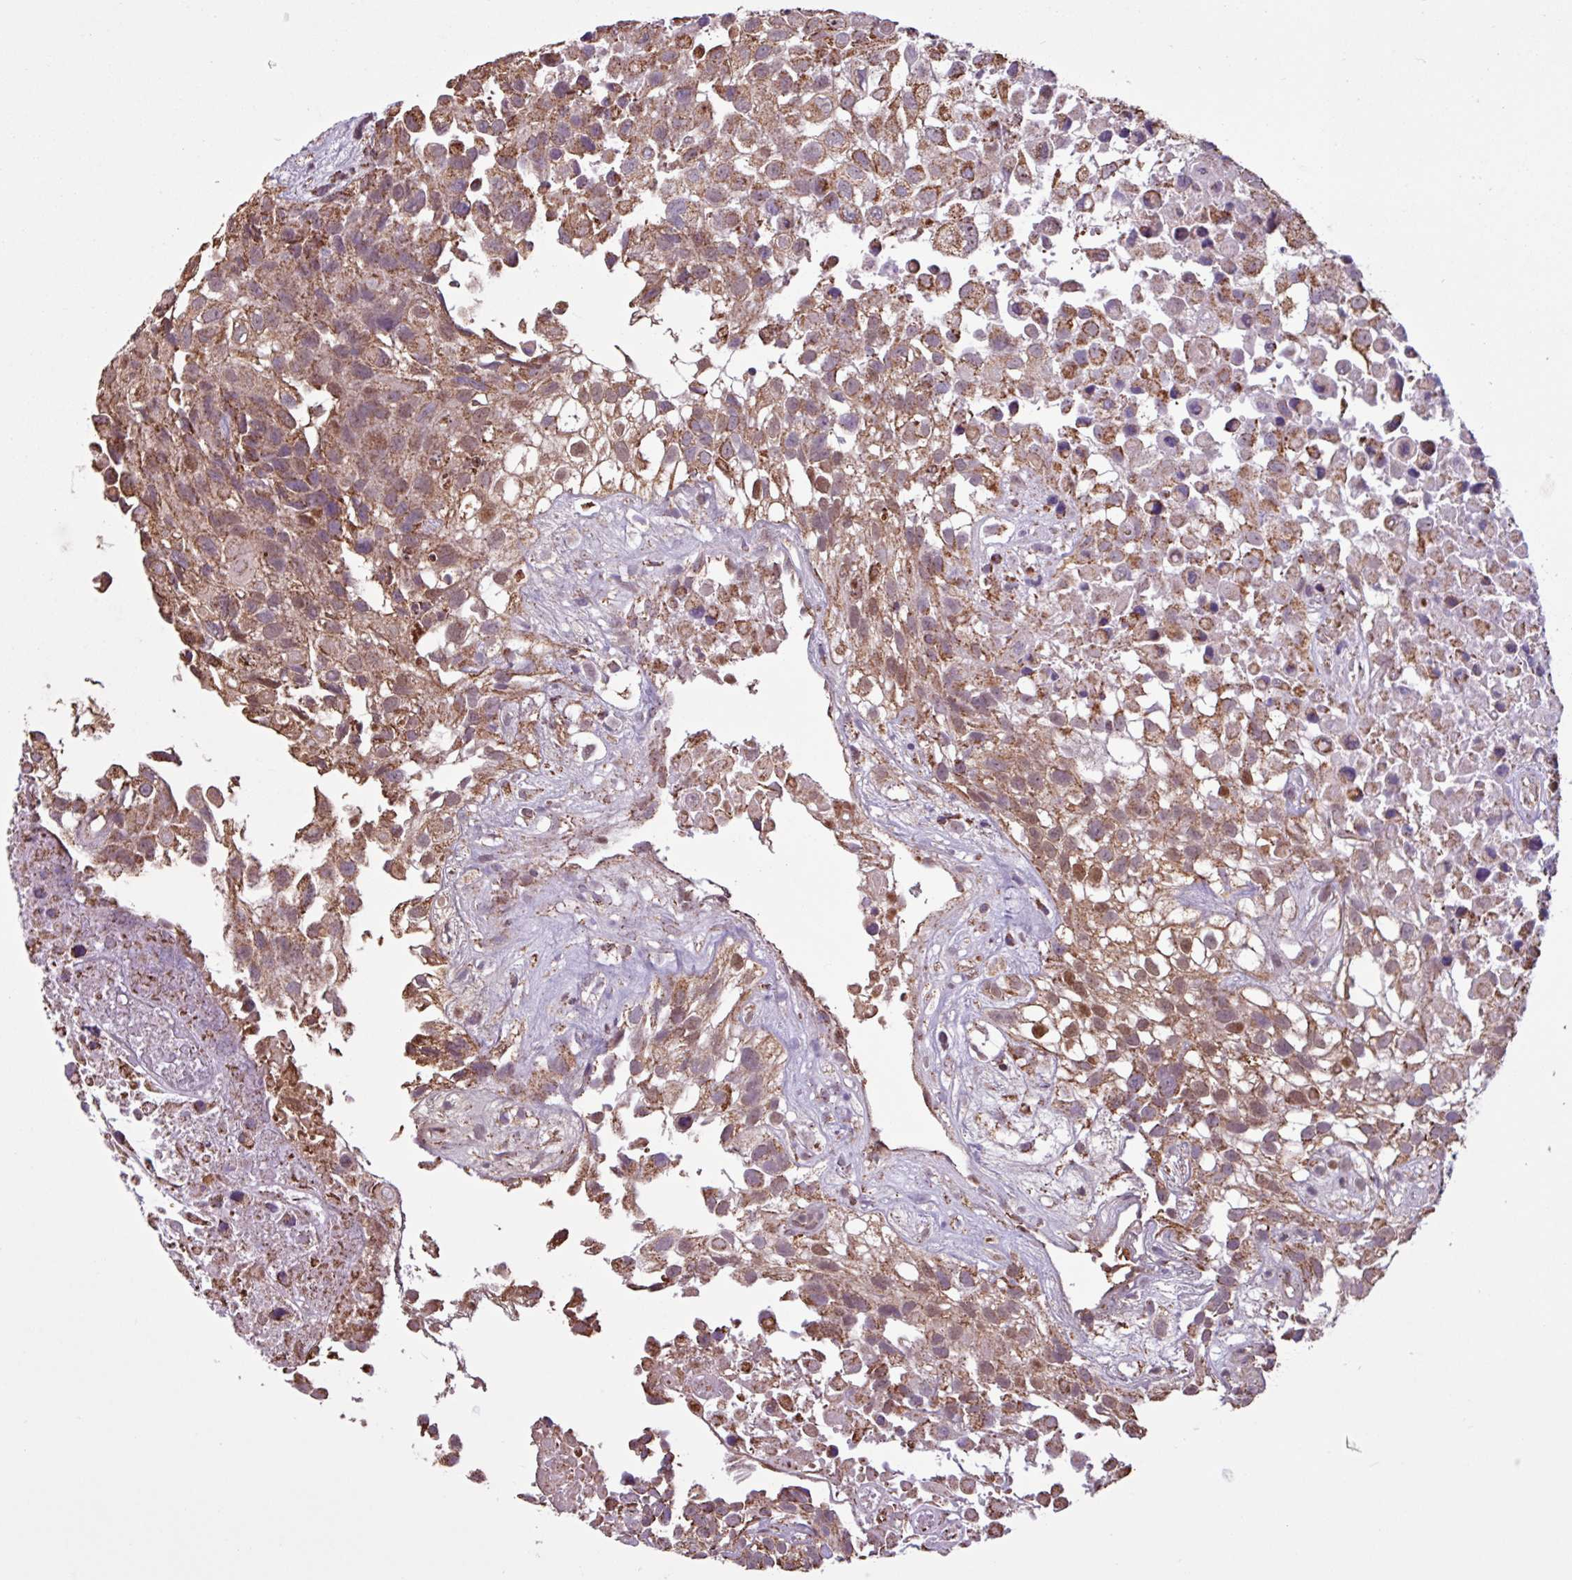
{"staining": {"intensity": "moderate", "quantity": ">75%", "location": "cytoplasmic/membranous,nuclear"}, "tissue": "urothelial cancer", "cell_type": "Tumor cells", "image_type": "cancer", "snomed": [{"axis": "morphology", "description": "Urothelial carcinoma, High grade"}, {"axis": "topography", "description": "Urinary bladder"}], "caption": "Urothelial carcinoma (high-grade) stained with a brown dye displays moderate cytoplasmic/membranous and nuclear positive expression in approximately >75% of tumor cells.", "gene": "ALG8", "patient": {"sex": "male", "age": 56}}